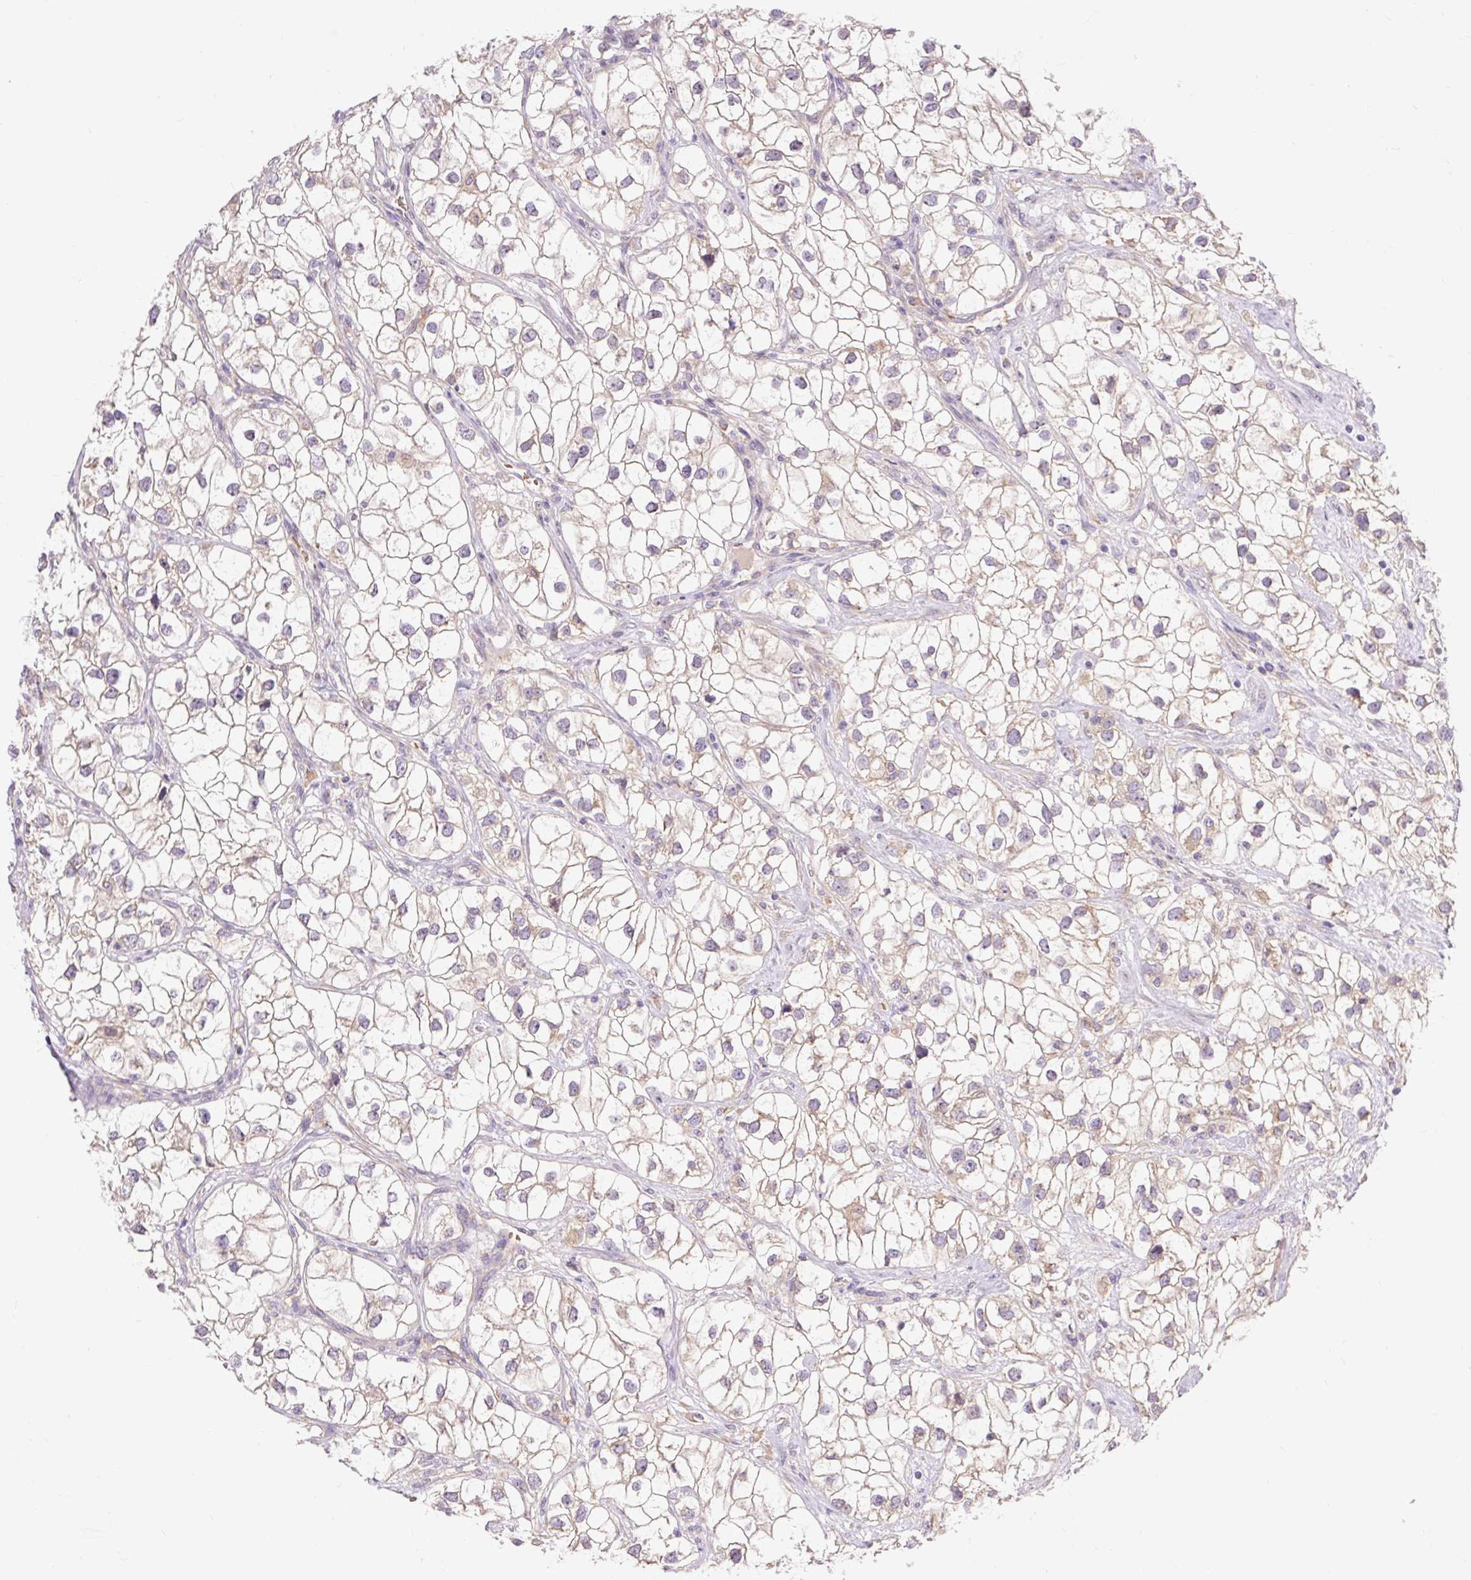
{"staining": {"intensity": "weak", "quantity": ">75%", "location": "cytoplasmic/membranous"}, "tissue": "renal cancer", "cell_type": "Tumor cells", "image_type": "cancer", "snomed": [{"axis": "morphology", "description": "Adenocarcinoma, NOS"}, {"axis": "topography", "description": "Kidney"}], "caption": "Protein analysis of adenocarcinoma (renal) tissue demonstrates weak cytoplasmic/membranous positivity in approximately >75% of tumor cells.", "gene": "SEC63", "patient": {"sex": "male", "age": 59}}